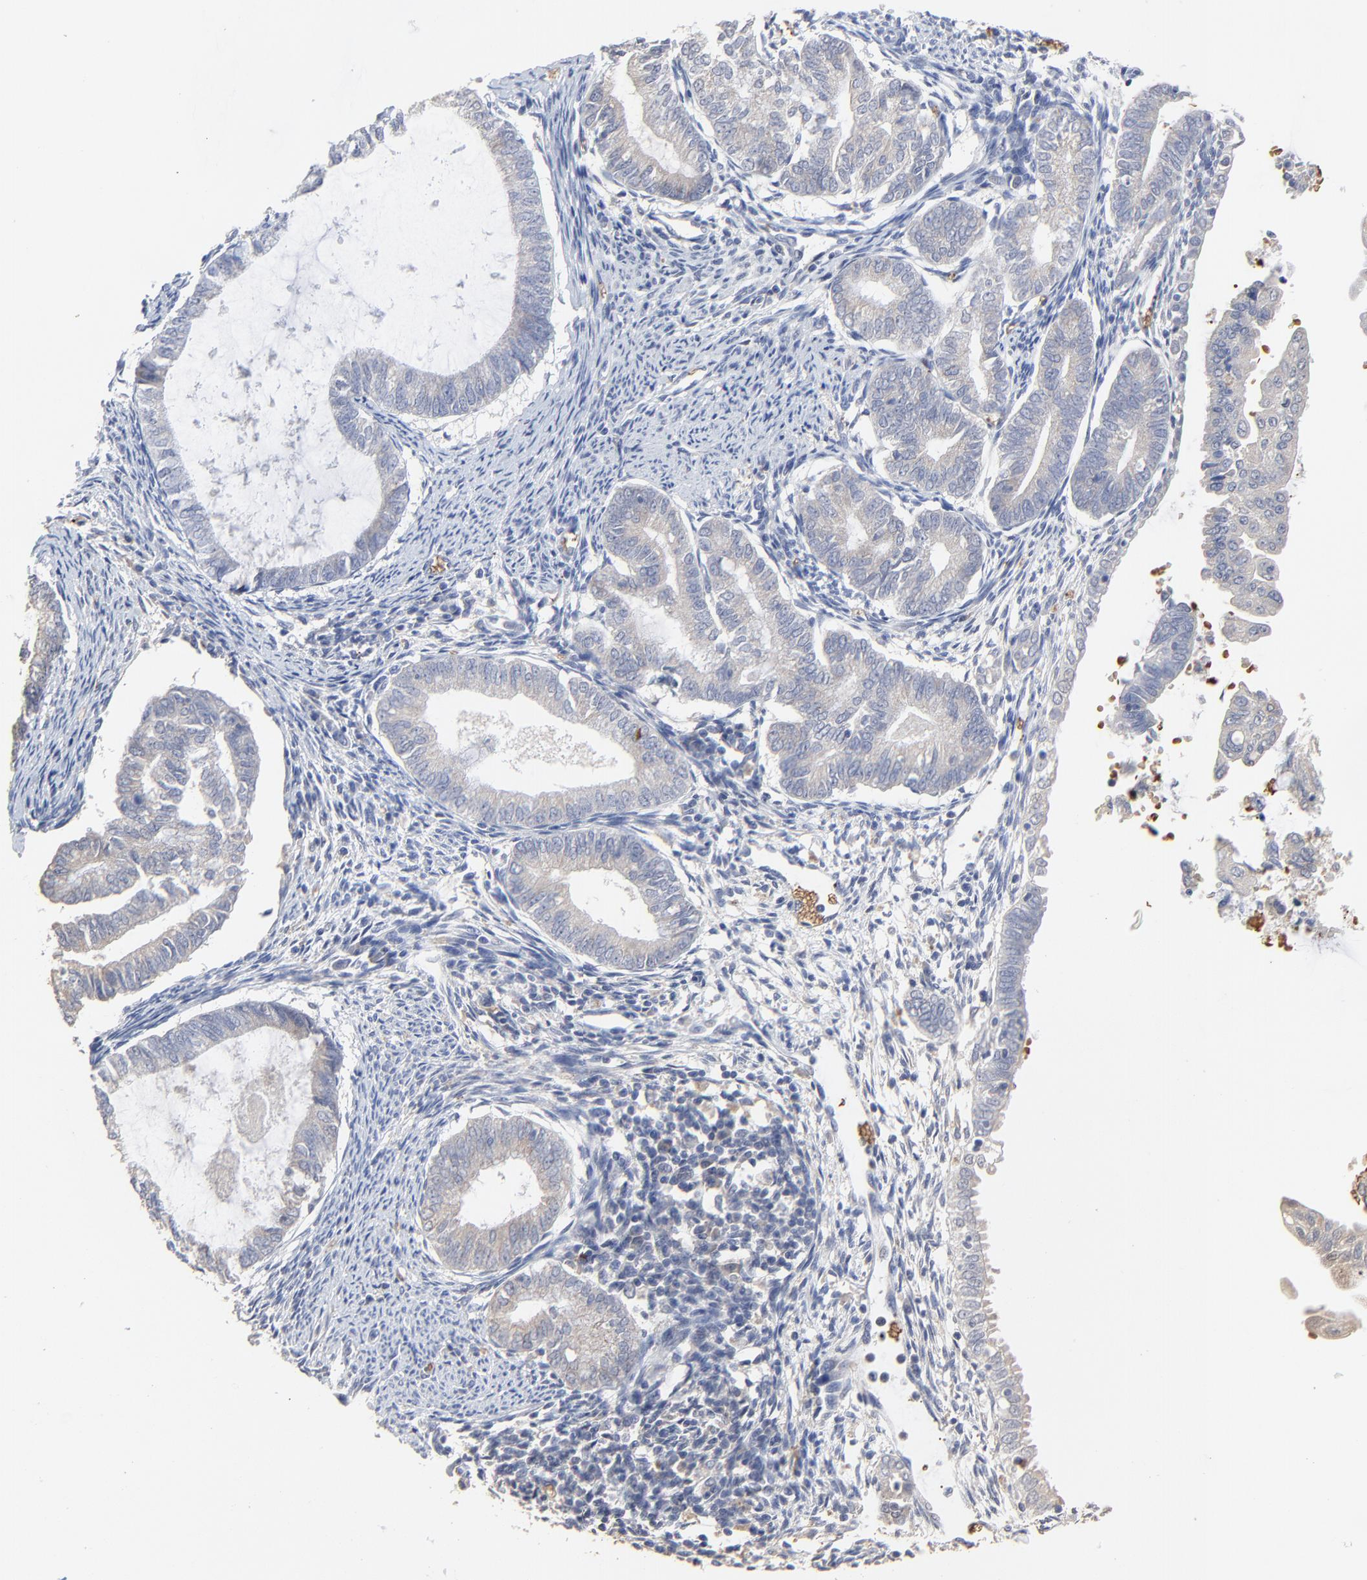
{"staining": {"intensity": "weak", "quantity": ">75%", "location": "cytoplasmic/membranous"}, "tissue": "endometrial cancer", "cell_type": "Tumor cells", "image_type": "cancer", "snomed": [{"axis": "morphology", "description": "Adenocarcinoma, NOS"}, {"axis": "topography", "description": "Endometrium"}], "caption": "The histopathology image shows staining of endometrial cancer, revealing weak cytoplasmic/membranous protein staining (brown color) within tumor cells.", "gene": "FANCB", "patient": {"sex": "female", "age": 63}}